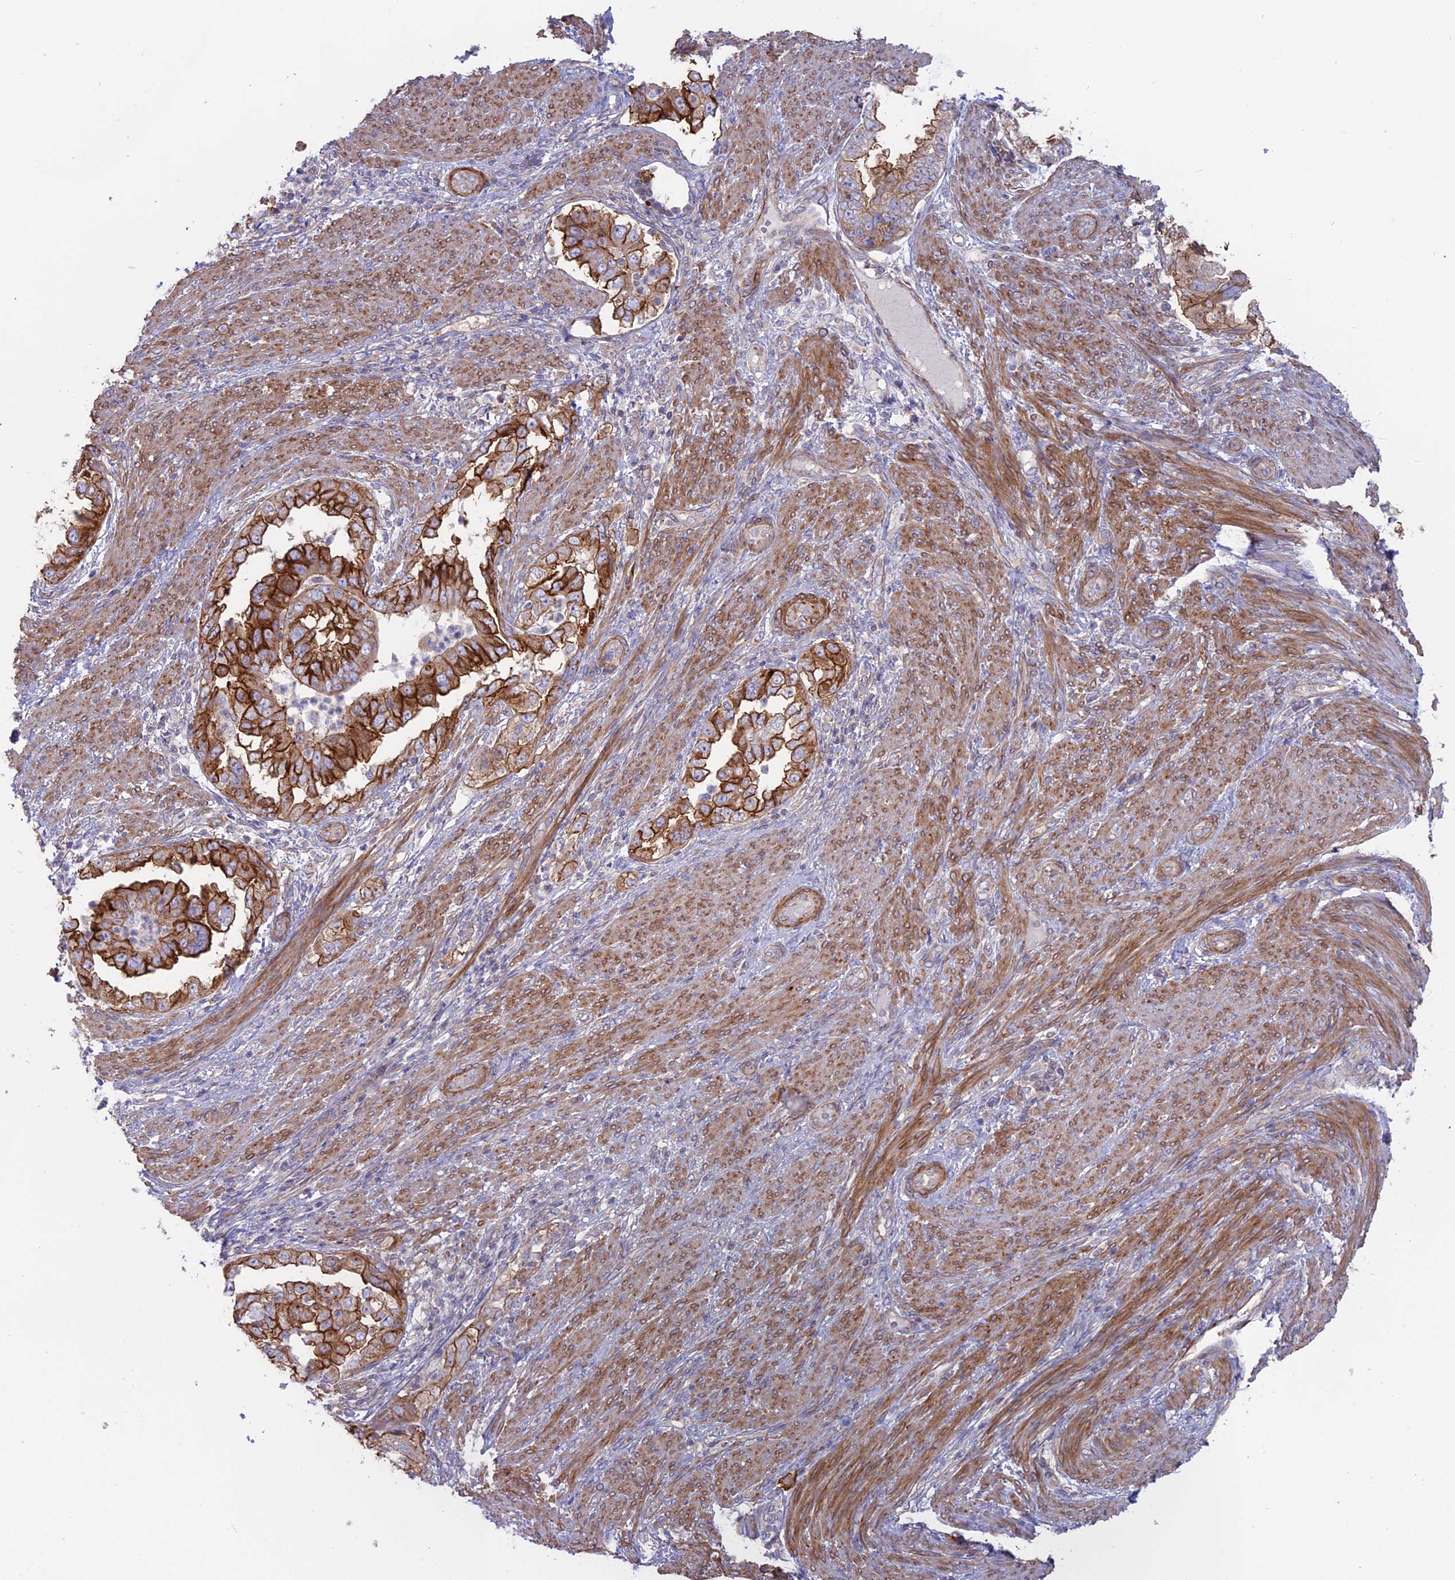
{"staining": {"intensity": "strong", "quantity": ">75%", "location": "cytoplasmic/membranous"}, "tissue": "endometrial cancer", "cell_type": "Tumor cells", "image_type": "cancer", "snomed": [{"axis": "morphology", "description": "Adenocarcinoma, NOS"}, {"axis": "topography", "description": "Endometrium"}], "caption": "DAB (3,3'-diaminobenzidine) immunohistochemical staining of human endometrial cancer reveals strong cytoplasmic/membranous protein positivity in about >75% of tumor cells. The staining is performed using DAB (3,3'-diaminobenzidine) brown chromogen to label protein expression. The nuclei are counter-stained blue using hematoxylin.", "gene": "MYO5B", "patient": {"sex": "female", "age": 85}}